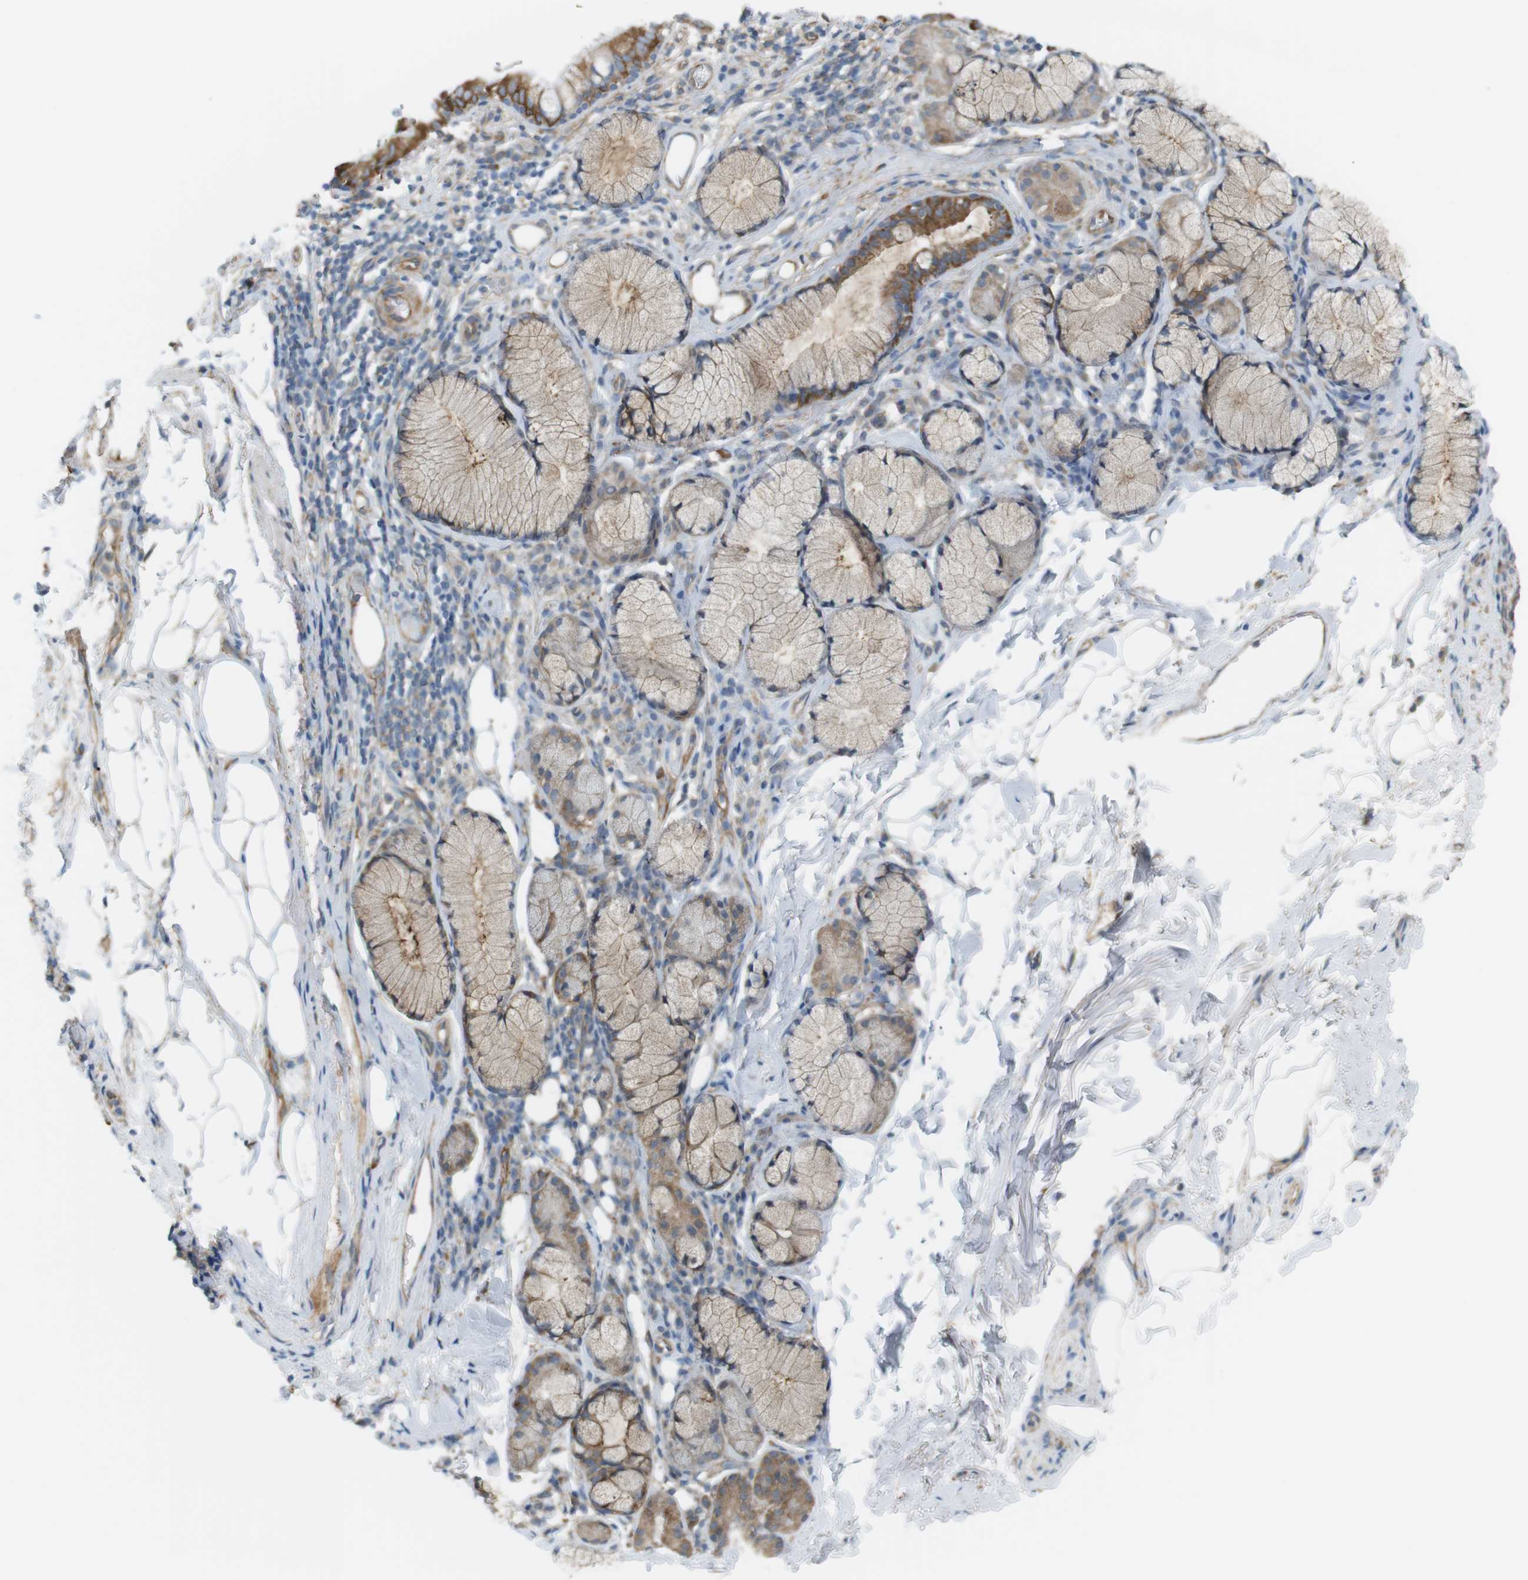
{"staining": {"intensity": "moderate", "quantity": ">75%", "location": "cytoplasmic/membranous"}, "tissue": "bronchus", "cell_type": "Respiratory epithelial cells", "image_type": "normal", "snomed": [{"axis": "morphology", "description": "Normal tissue, NOS"}, {"axis": "morphology", "description": "Inflammation, NOS"}, {"axis": "topography", "description": "Cartilage tissue"}, {"axis": "topography", "description": "Bronchus"}], "caption": "Immunohistochemical staining of unremarkable human bronchus shows moderate cytoplasmic/membranous protein staining in approximately >75% of respiratory epithelial cells.", "gene": "PEPD", "patient": {"sex": "male", "age": 77}}